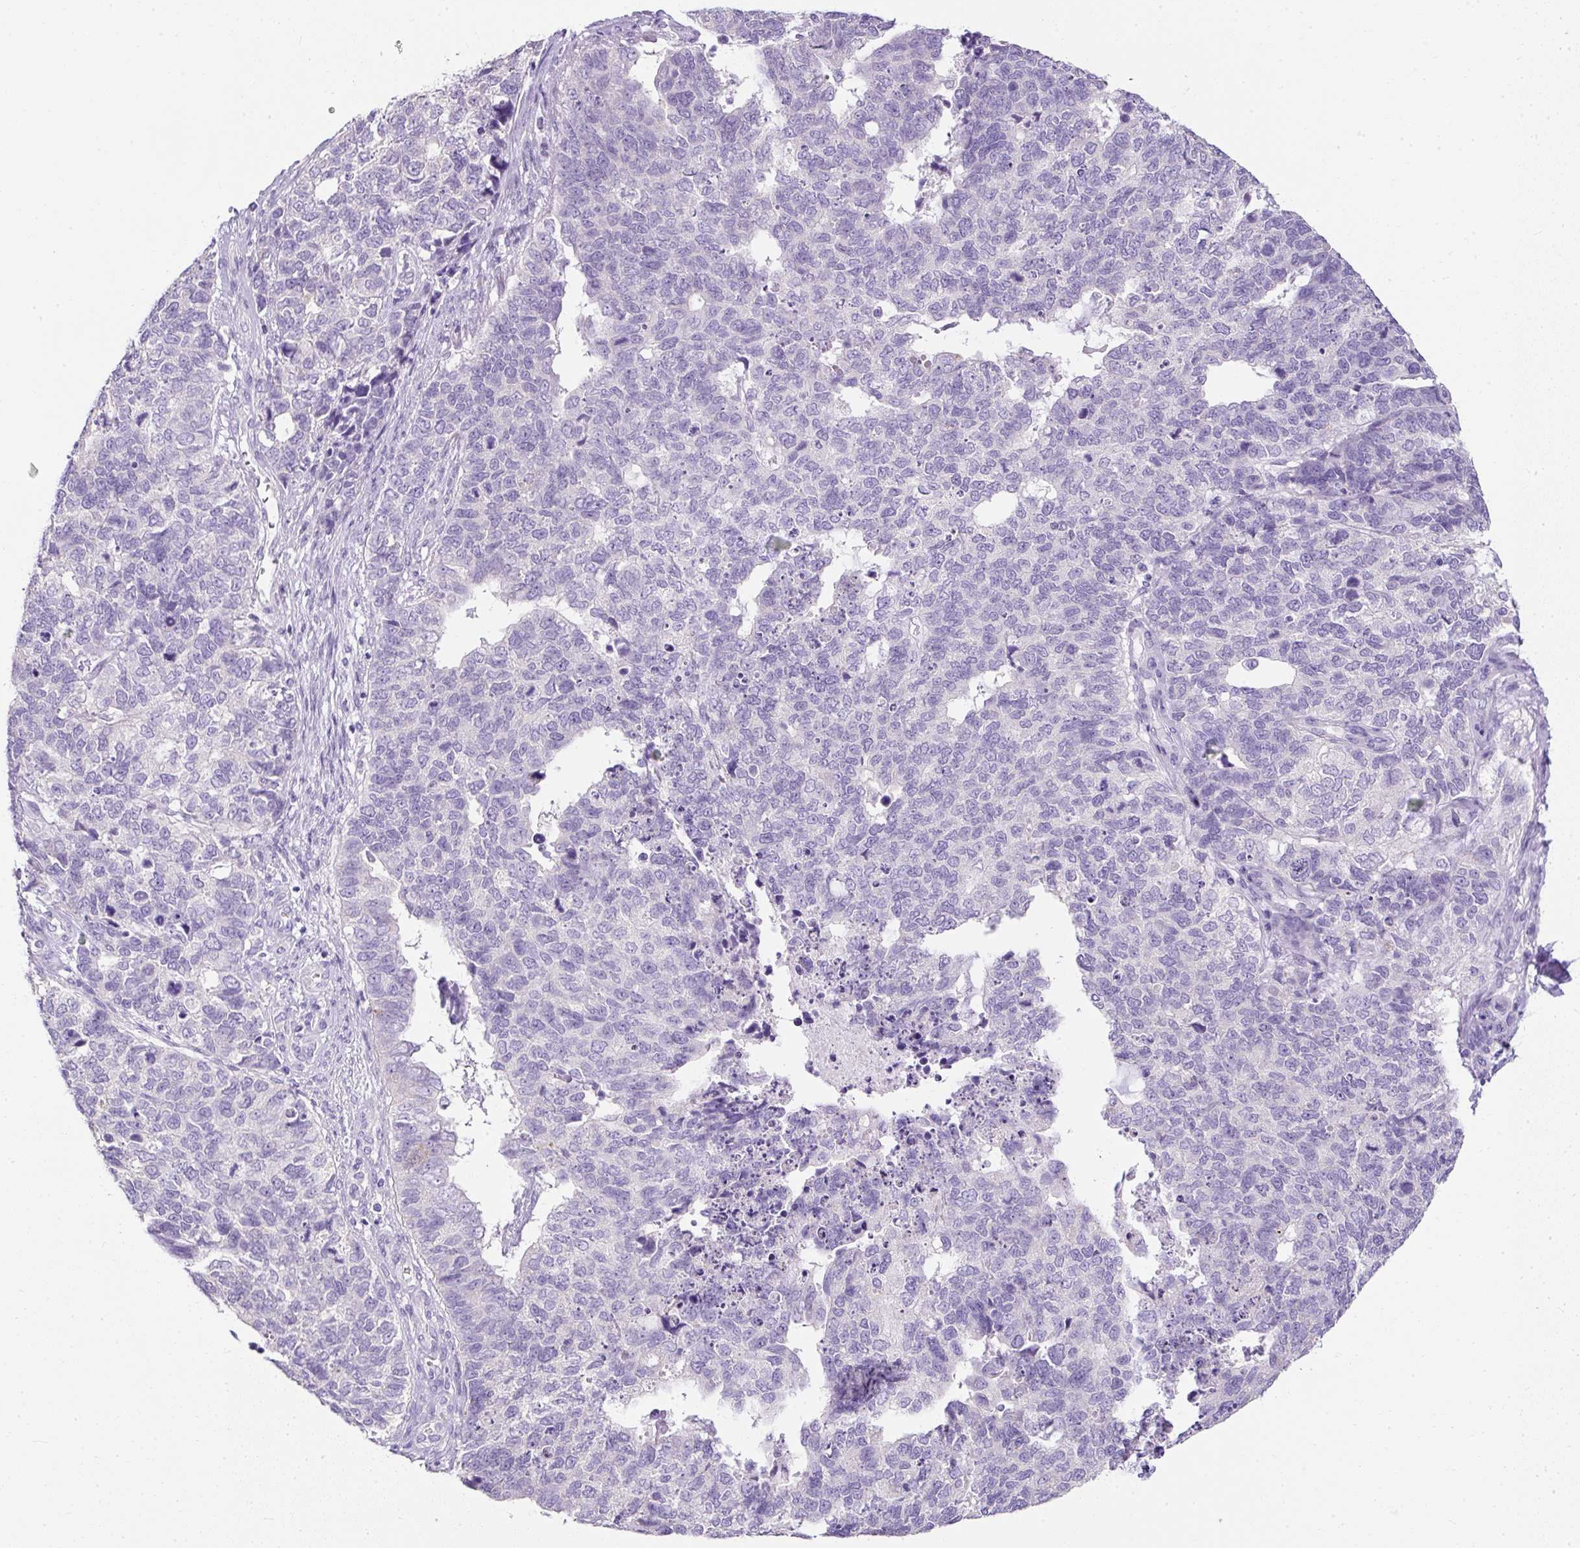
{"staining": {"intensity": "negative", "quantity": "none", "location": "none"}, "tissue": "cervical cancer", "cell_type": "Tumor cells", "image_type": "cancer", "snomed": [{"axis": "morphology", "description": "Adenocarcinoma, NOS"}, {"axis": "topography", "description": "Cervix"}], "caption": "A photomicrograph of cervical adenocarcinoma stained for a protein exhibits no brown staining in tumor cells.", "gene": "C2CD4C", "patient": {"sex": "female", "age": 63}}